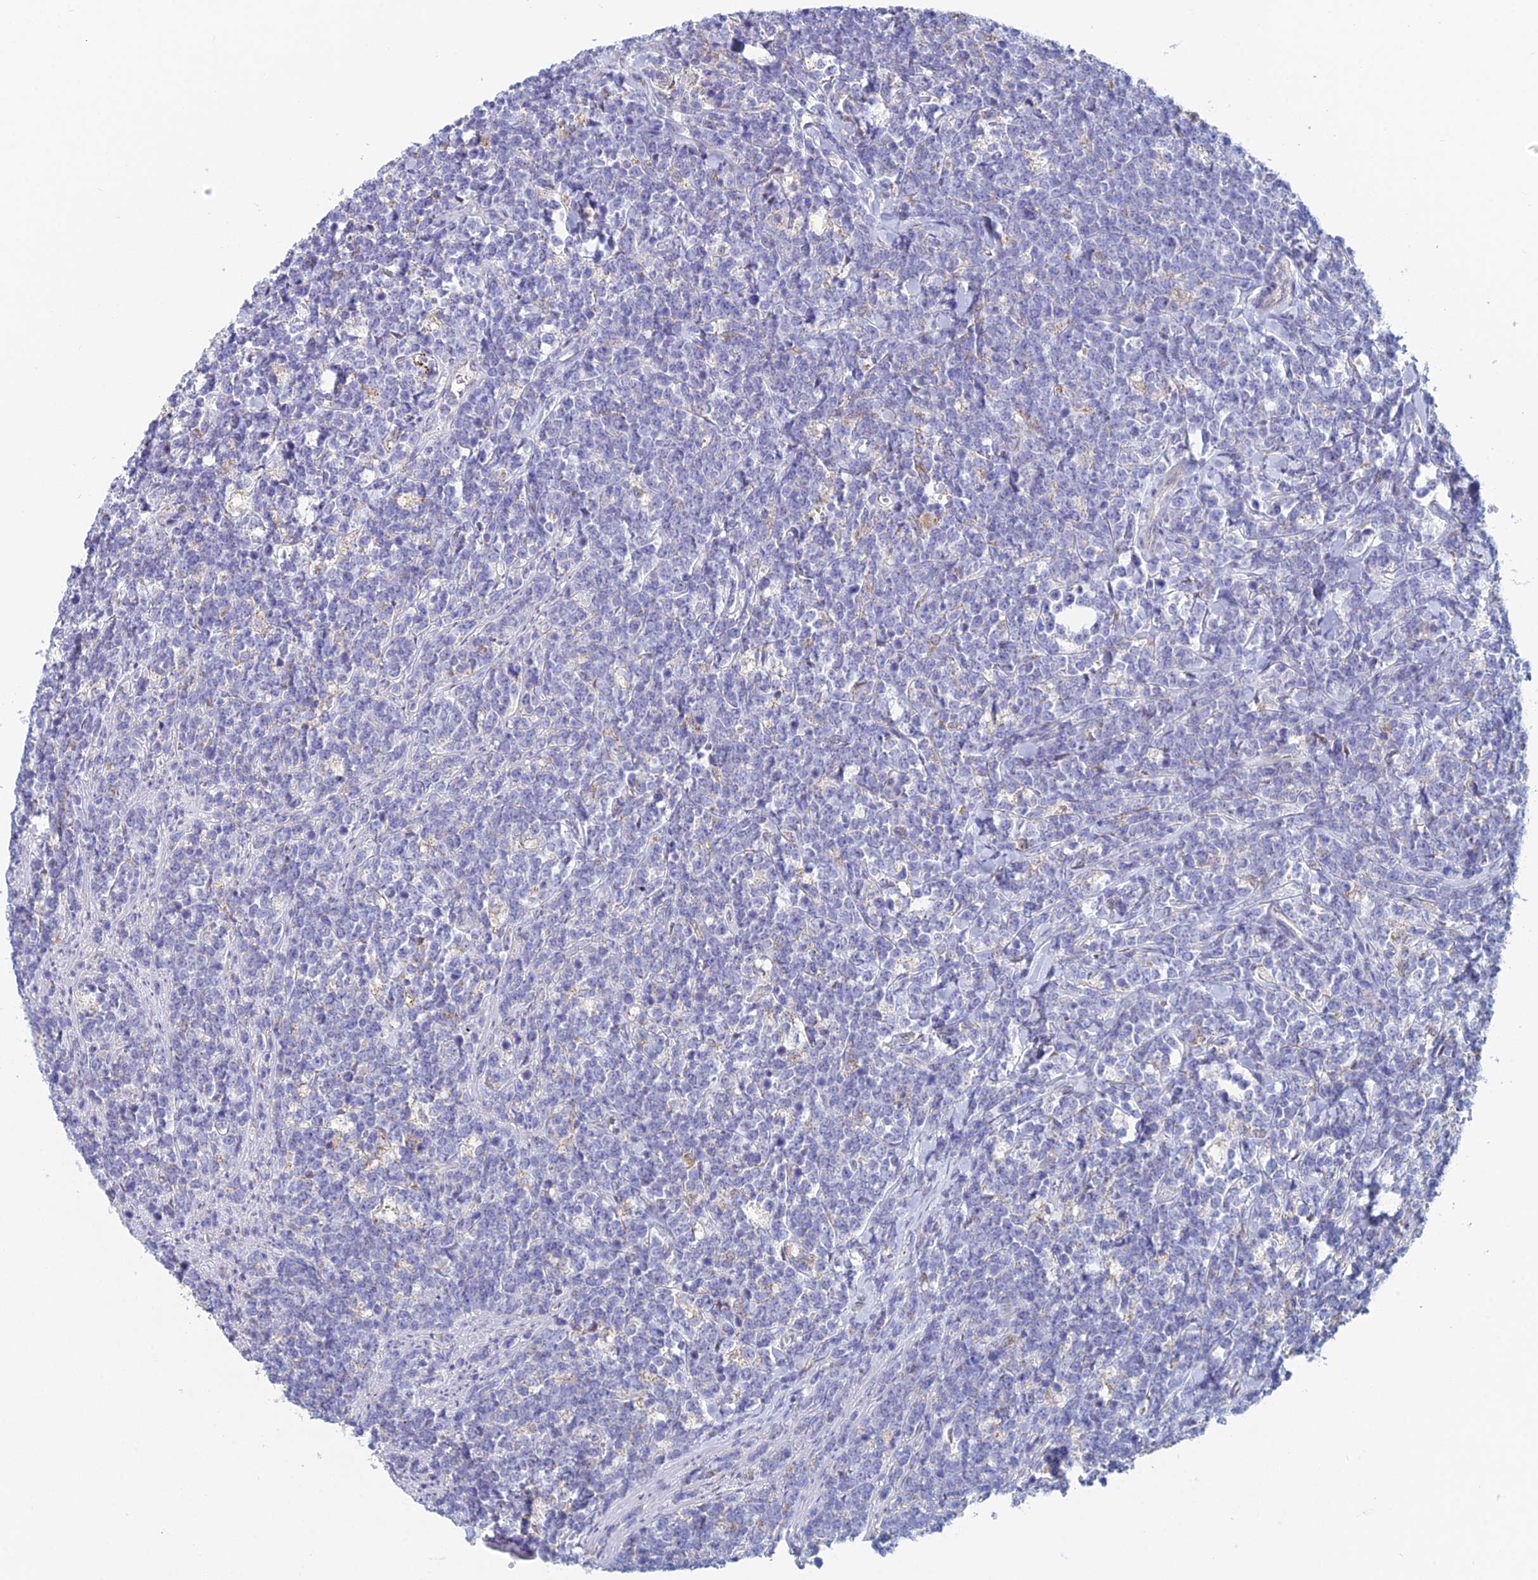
{"staining": {"intensity": "negative", "quantity": "none", "location": "none"}, "tissue": "lymphoma", "cell_type": "Tumor cells", "image_type": "cancer", "snomed": [{"axis": "morphology", "description": "Malignant lymphoma, non-Hodgkin's type, High grade"}, {"axis": "topography", "description": "Small intestine"}], "caption": "The photomicrograph exhibits no significant staining in tumor cells of malignant lymphoma, non-Hodgkin's type (high-grade).", "gene": "ACSM1", "patient": {"sex": "male", "age": 8}}